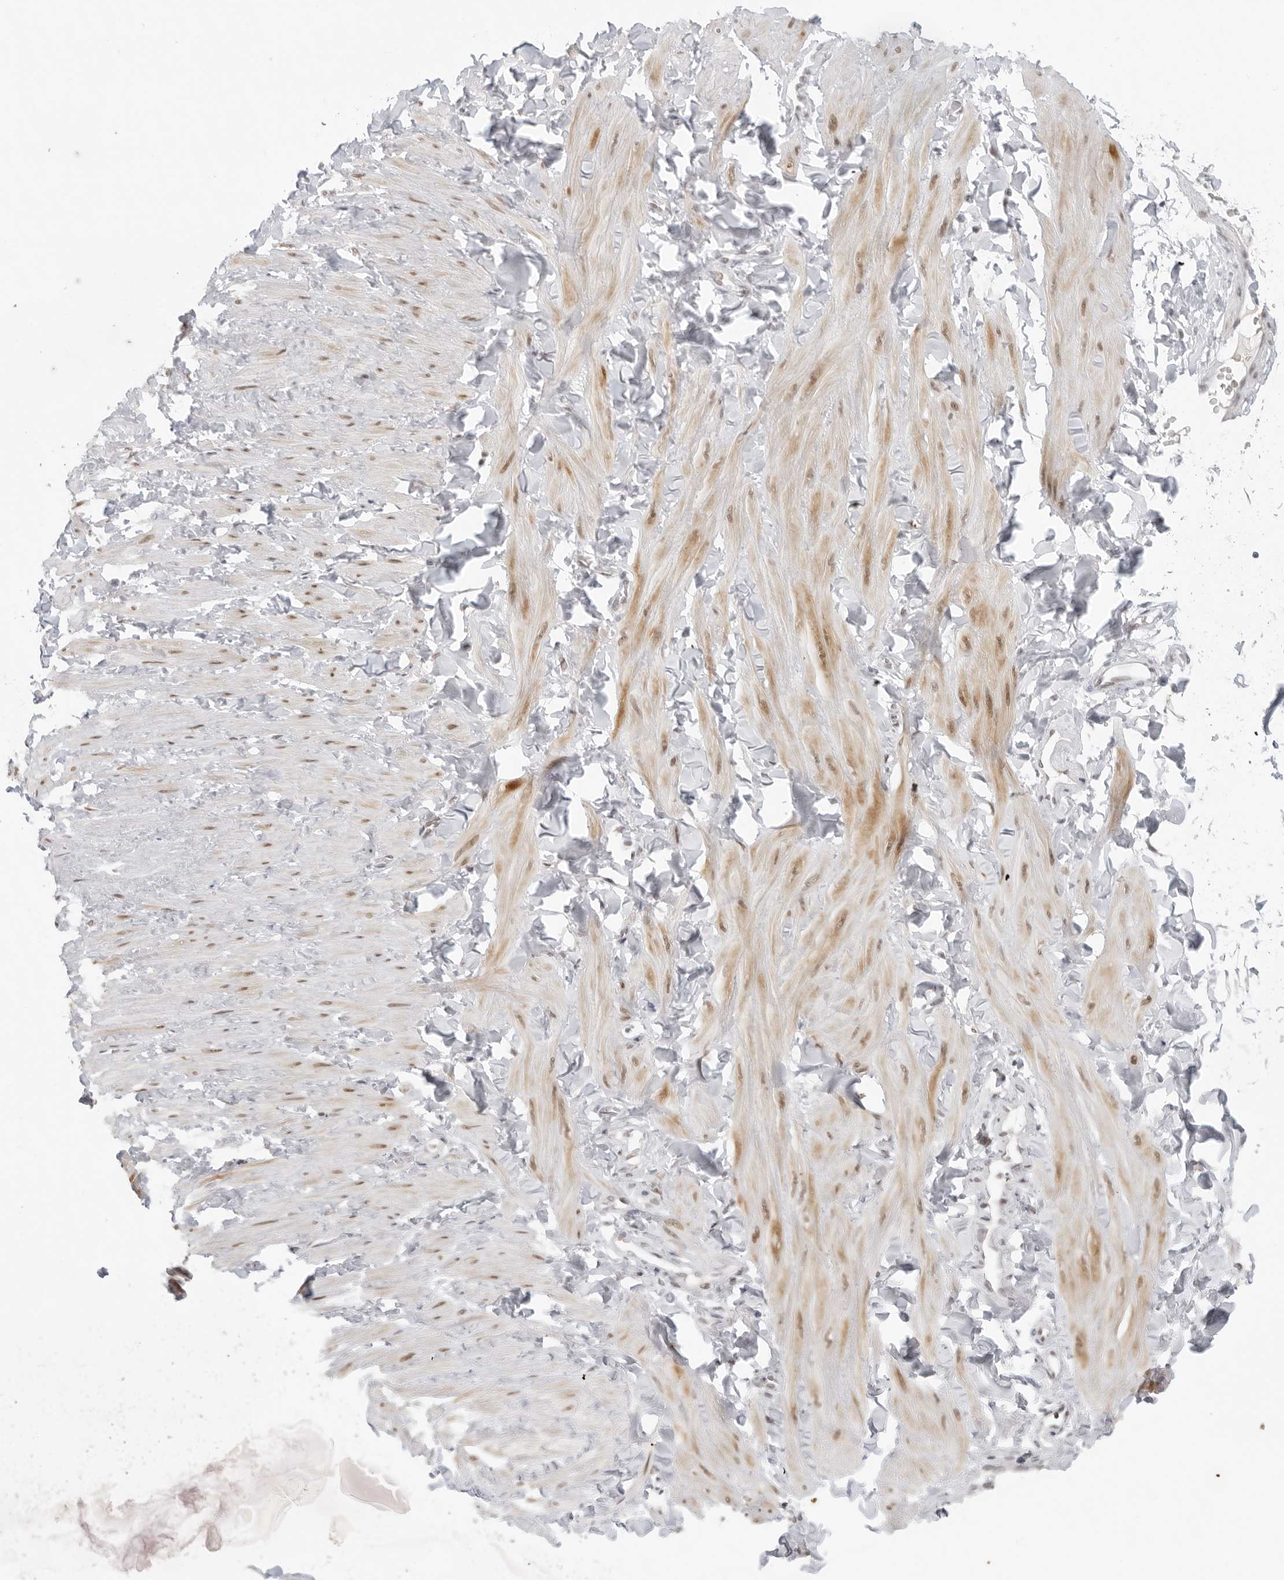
{"staining": {"intensity": "negative", "quantity": "none", "location": "none"}, "tissue": "adipose tissue", "cell_type": "Adipocytes", "image_type": "normal", "snomed": [{"axis": "morphology", "description": "Normal tissue, NOS"}, {"axis": "topography", "description": "Adipose tissue"}, {"axis": "topography", "description": "Vascular tissue"}, {"axis": "topography", "description": "Peripheral nerve tissue"}], "caption": "IHC of normal human adipose tissue exhibits no expression in adipocytes. Nuclei are stained in blue.", "gene": "FOXK2", "patient": {"sex": "male", "age": 25}}